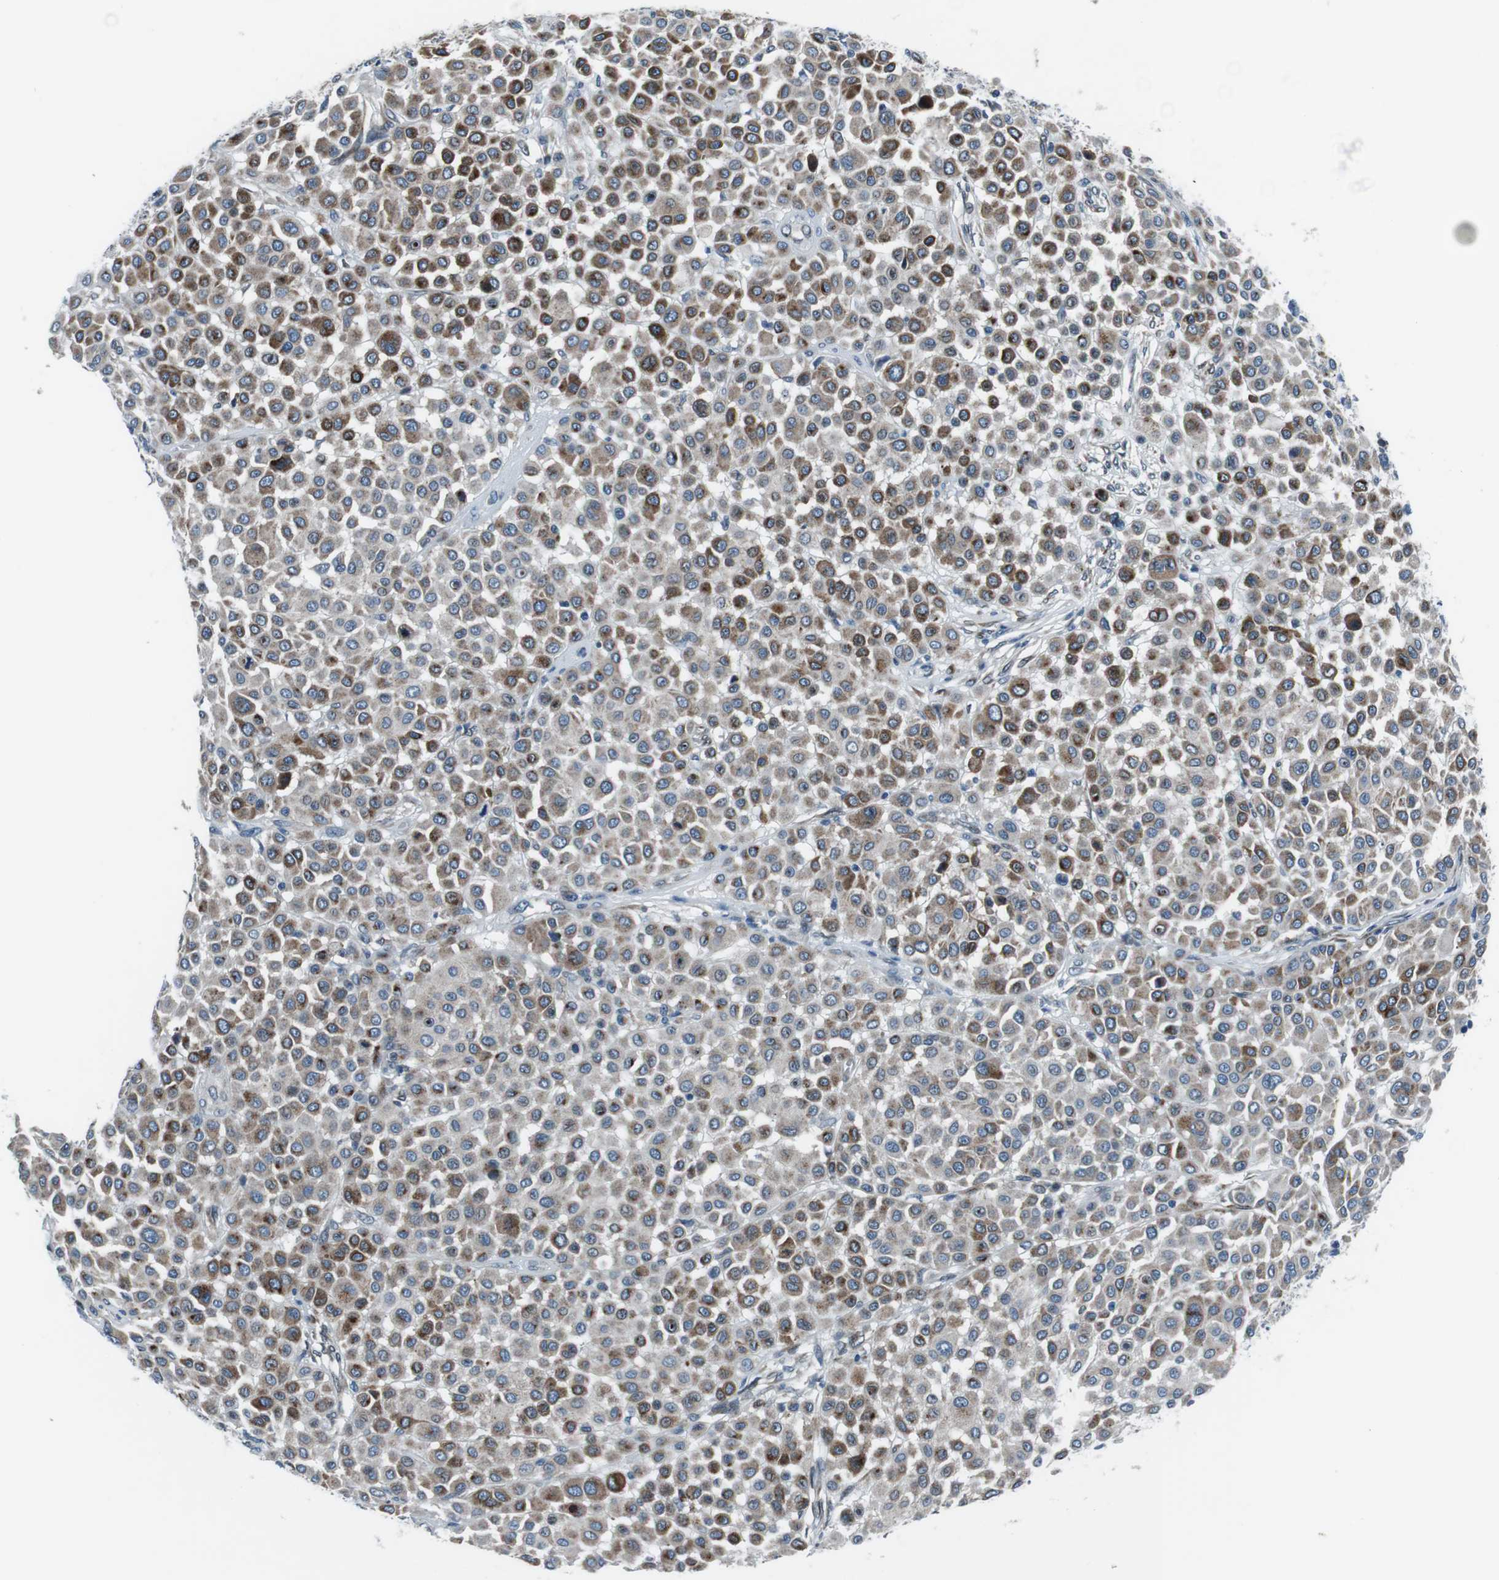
{"staining": {"intensity": "moderate", "quantity": "25%-75%", "location": "cytoplasmic/membranous"}, "tissue": "melanoma", "cell_type": "Tumor cells", "image_type": "cancer", "snomed": [{"axis": "morphology", "description": "Malignant melanoma, Metastatic site"}, {"axis": "topography", "description": "Soft tissue"}], "caption": "Moderate cytoplasmic/membranous expression is seen in about 25%-75% of tumor cells in malignant melanoma (metastatic site).", "gene": "NUCB2", "patient": {"sex": "male", "age": 41}}